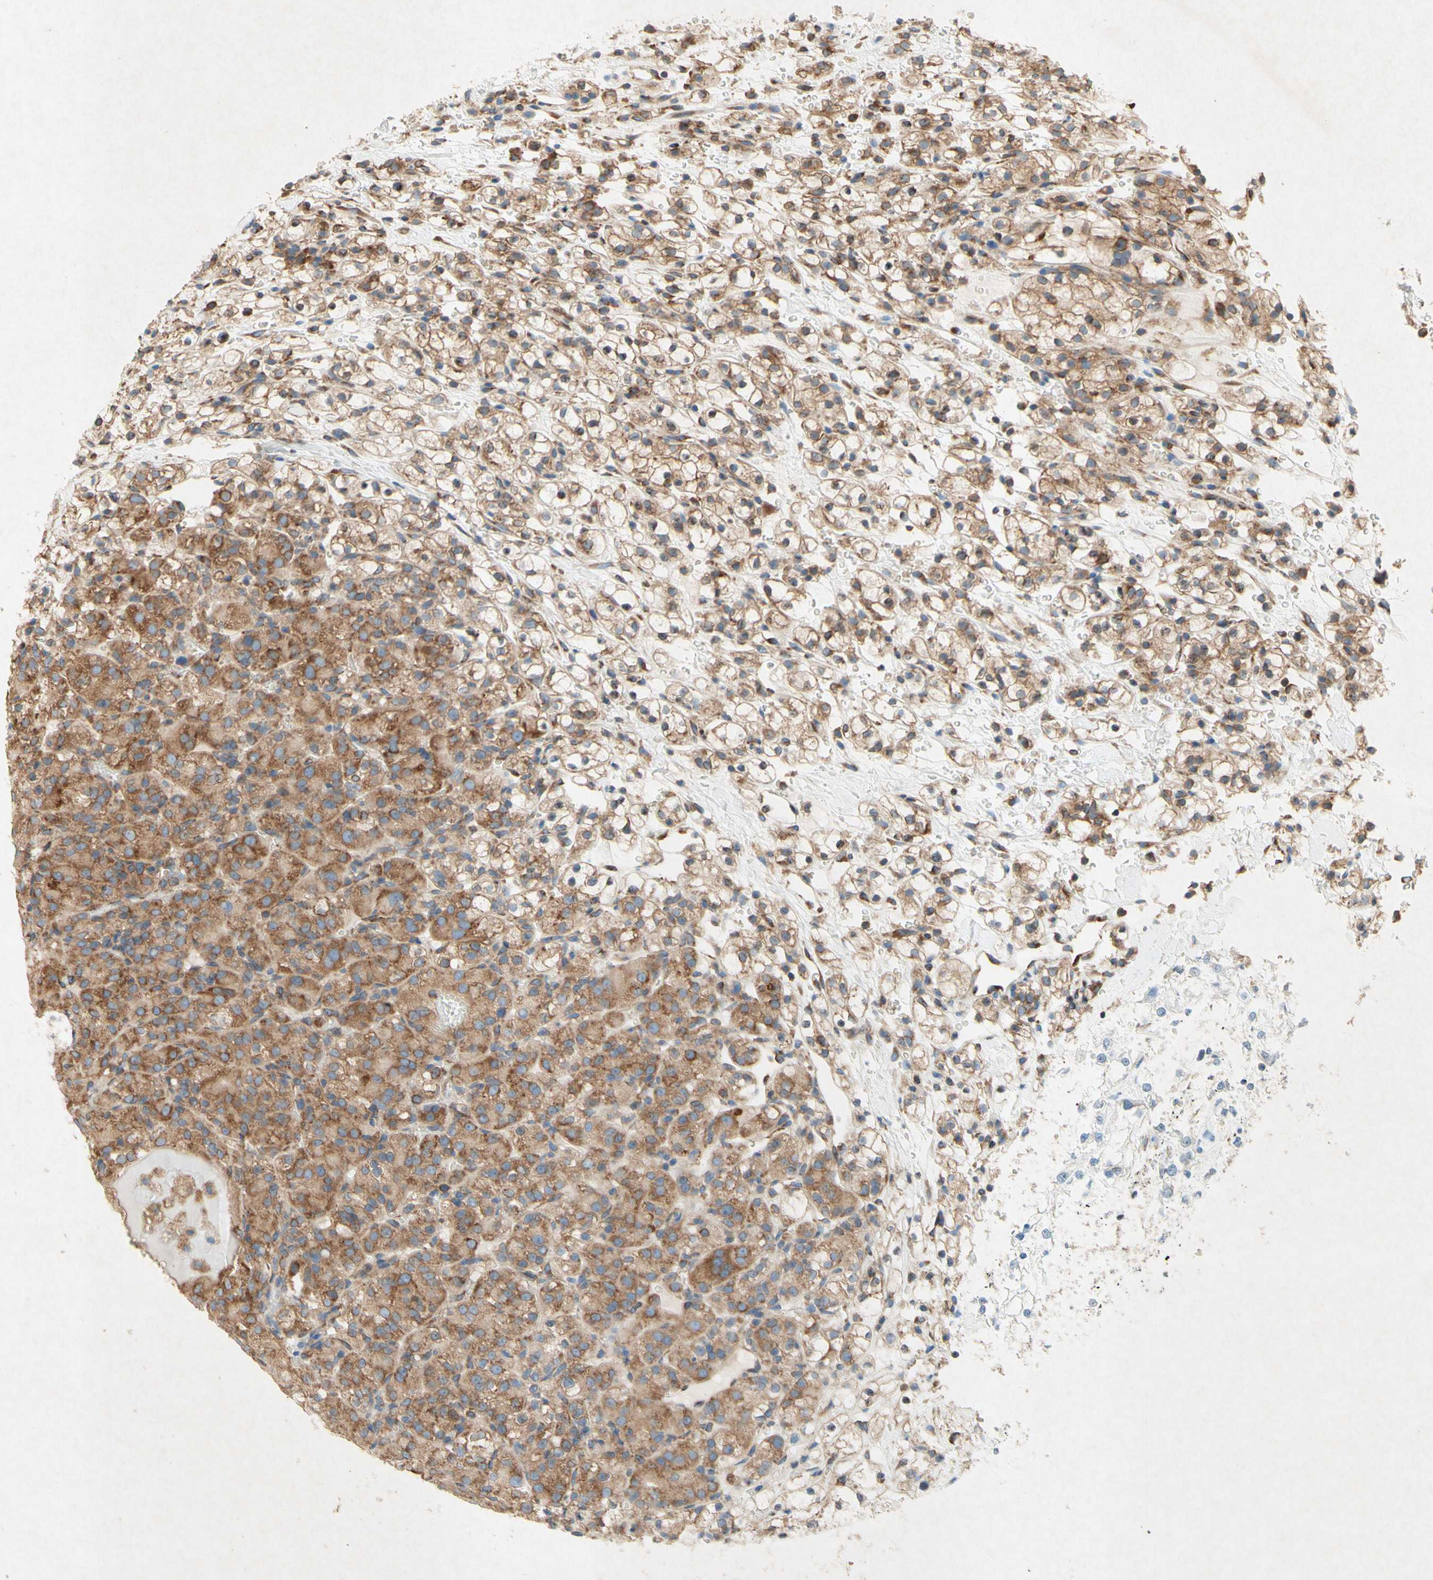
{"staining": {"intensity": "moderate", "quantity": ">75%", "location": "cytoplasmic/membranous"}, "tissue": "renal cancer", "cell_type": "Tumor cells", "image_type": "cancer", "snomed": [{"axis": "morphology", "description": "Adenocarcinoma, NOS"}, {"axis": "topography", "description": "Kidney"}], "caption": "The micrograph shows immunohistochemical staining of renal cancer. There is moderate cytoplasmic/membranous positivity is appreciated in approximately >75% of tumor cells.", "gene": "PABPC1", "patient": {"sex": "male", "age": 61}}